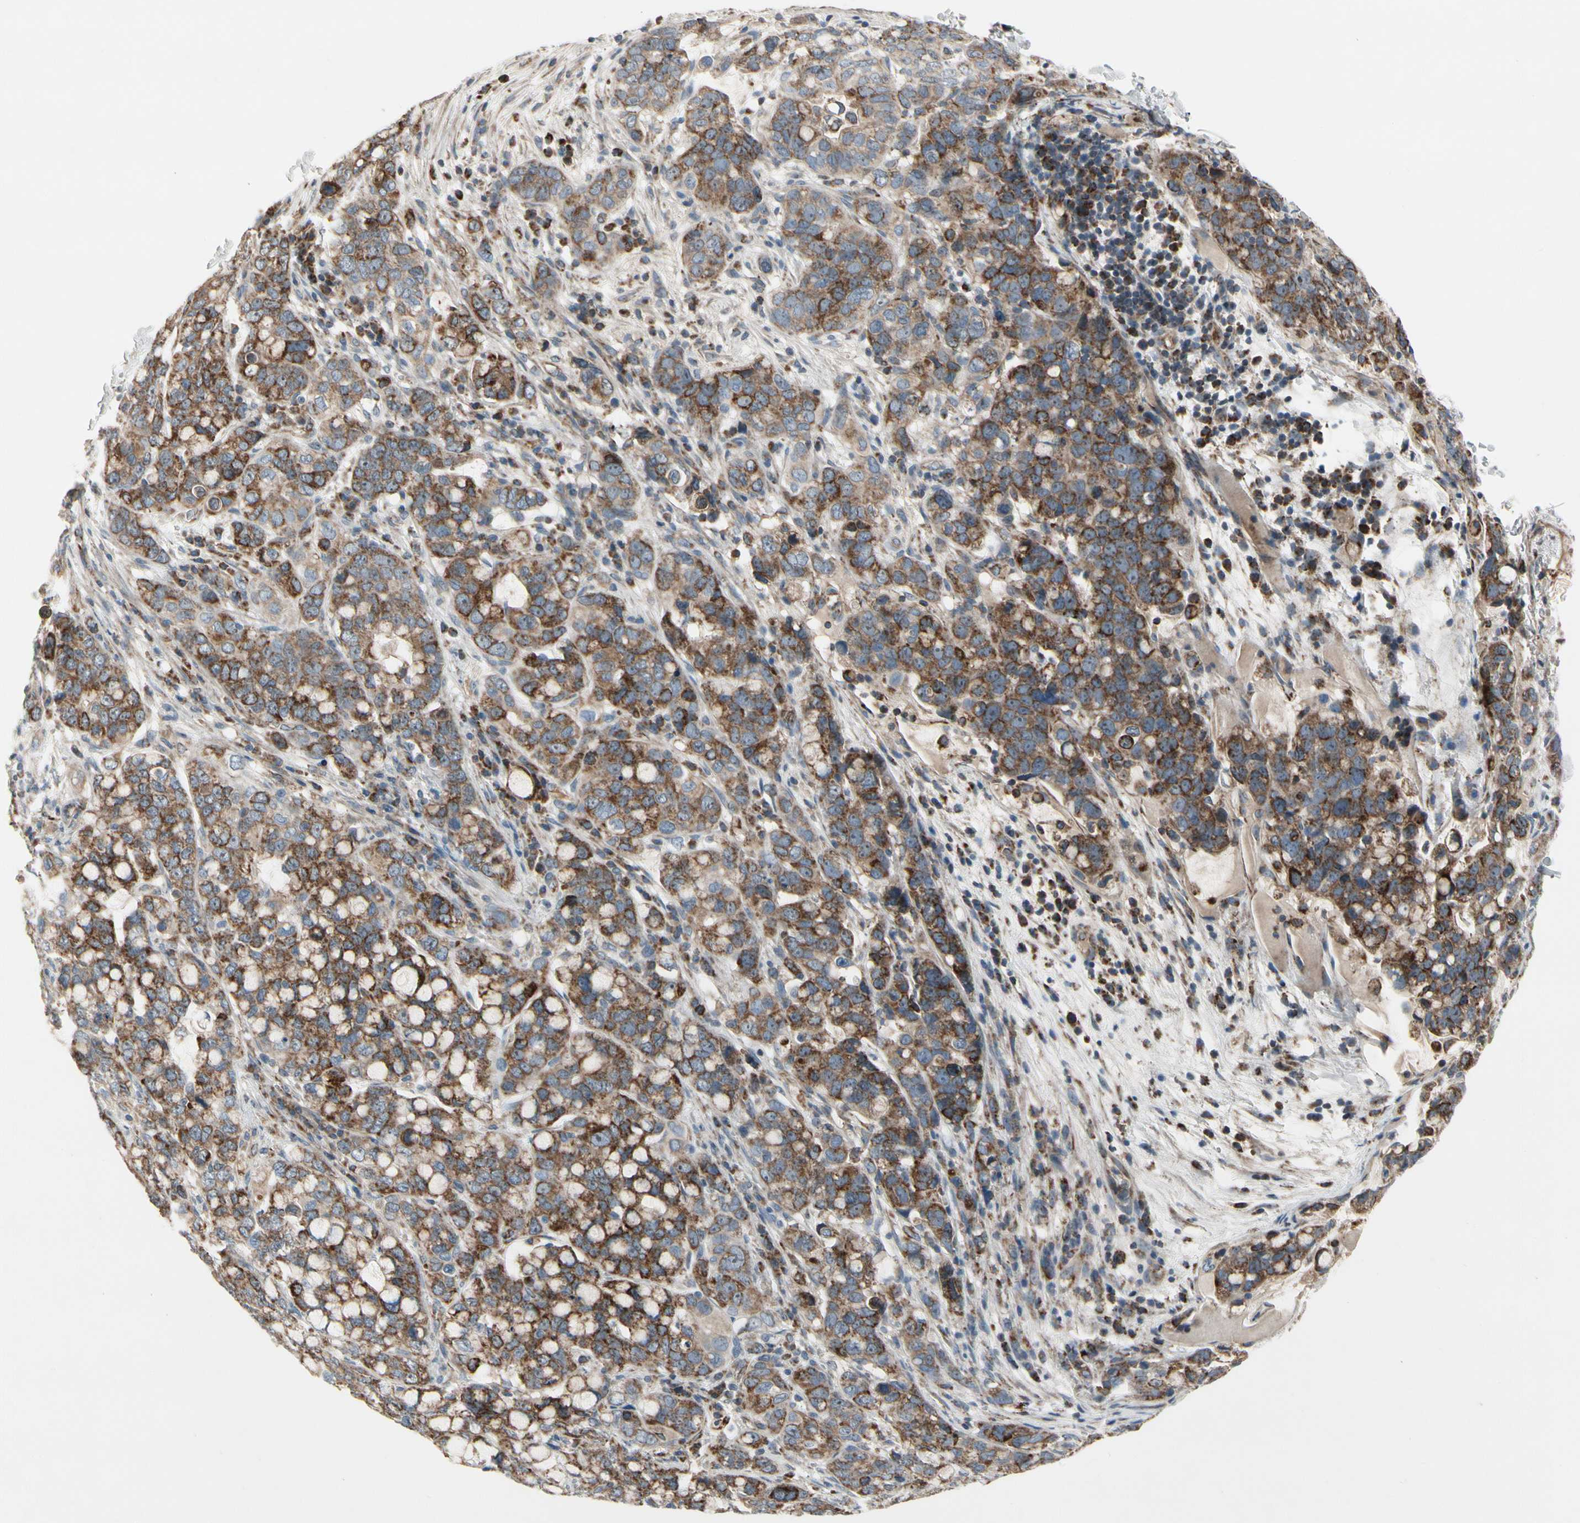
{"staining": {"intensity": "moderate", "quantity": ">75%", "location": "cytoplasmic/membranous"}, "tissue": "stomach cancer", "cell_type": "Tumor cells", "image_type": "cancer", "snomed": [{"axis": "morphology", "description": "Adenocarcinoma, NOS"}, {"axis": "topography", "description": "Stomach, lower"}], "caption": "Adenocarcinoma (stomach) stained for a protein displays moderate cytoplasmic/membranous positivity in tumor cells.", "gene": "CPT1A", "patient": {"sex": "male", "age": 84}}